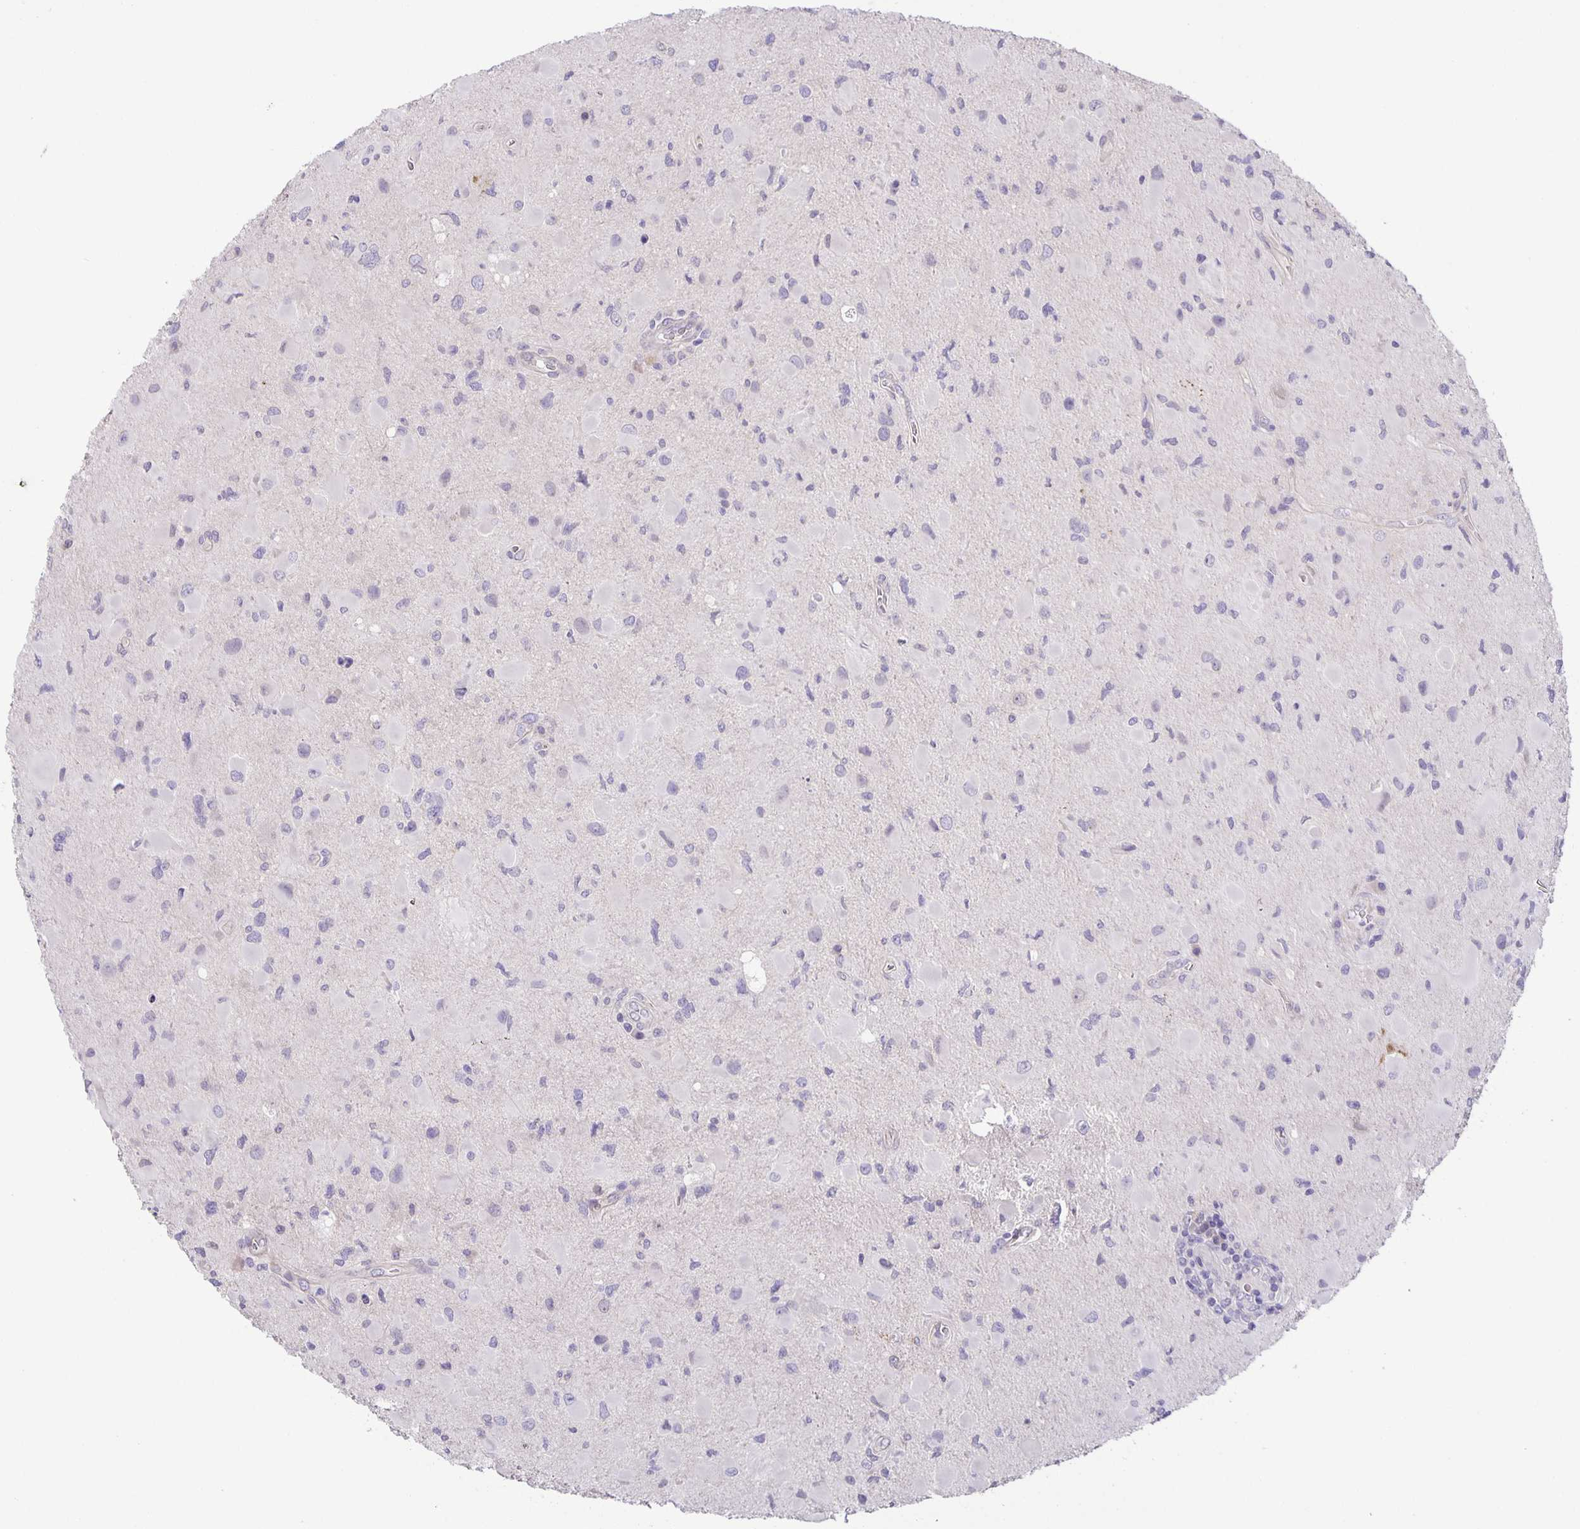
{"staining": {"intensity": "negative", "quantity": "none", "location": "none"}, "tissue": "glioma", "cell_type": "Tumor cells", "image_type": "cancer", "snomed": [{"axis": "morphology", "description": "Glioma, malignant, Low grade"}, {"axis": "topography", "description": "Brain"}], "caption": "This is a photomicrograph of immunohistochemistry staining of glioma, which shows no expression in tumor cells.", "gene": "PTPN3", "patient": {"sex": "female", "age": 32}}